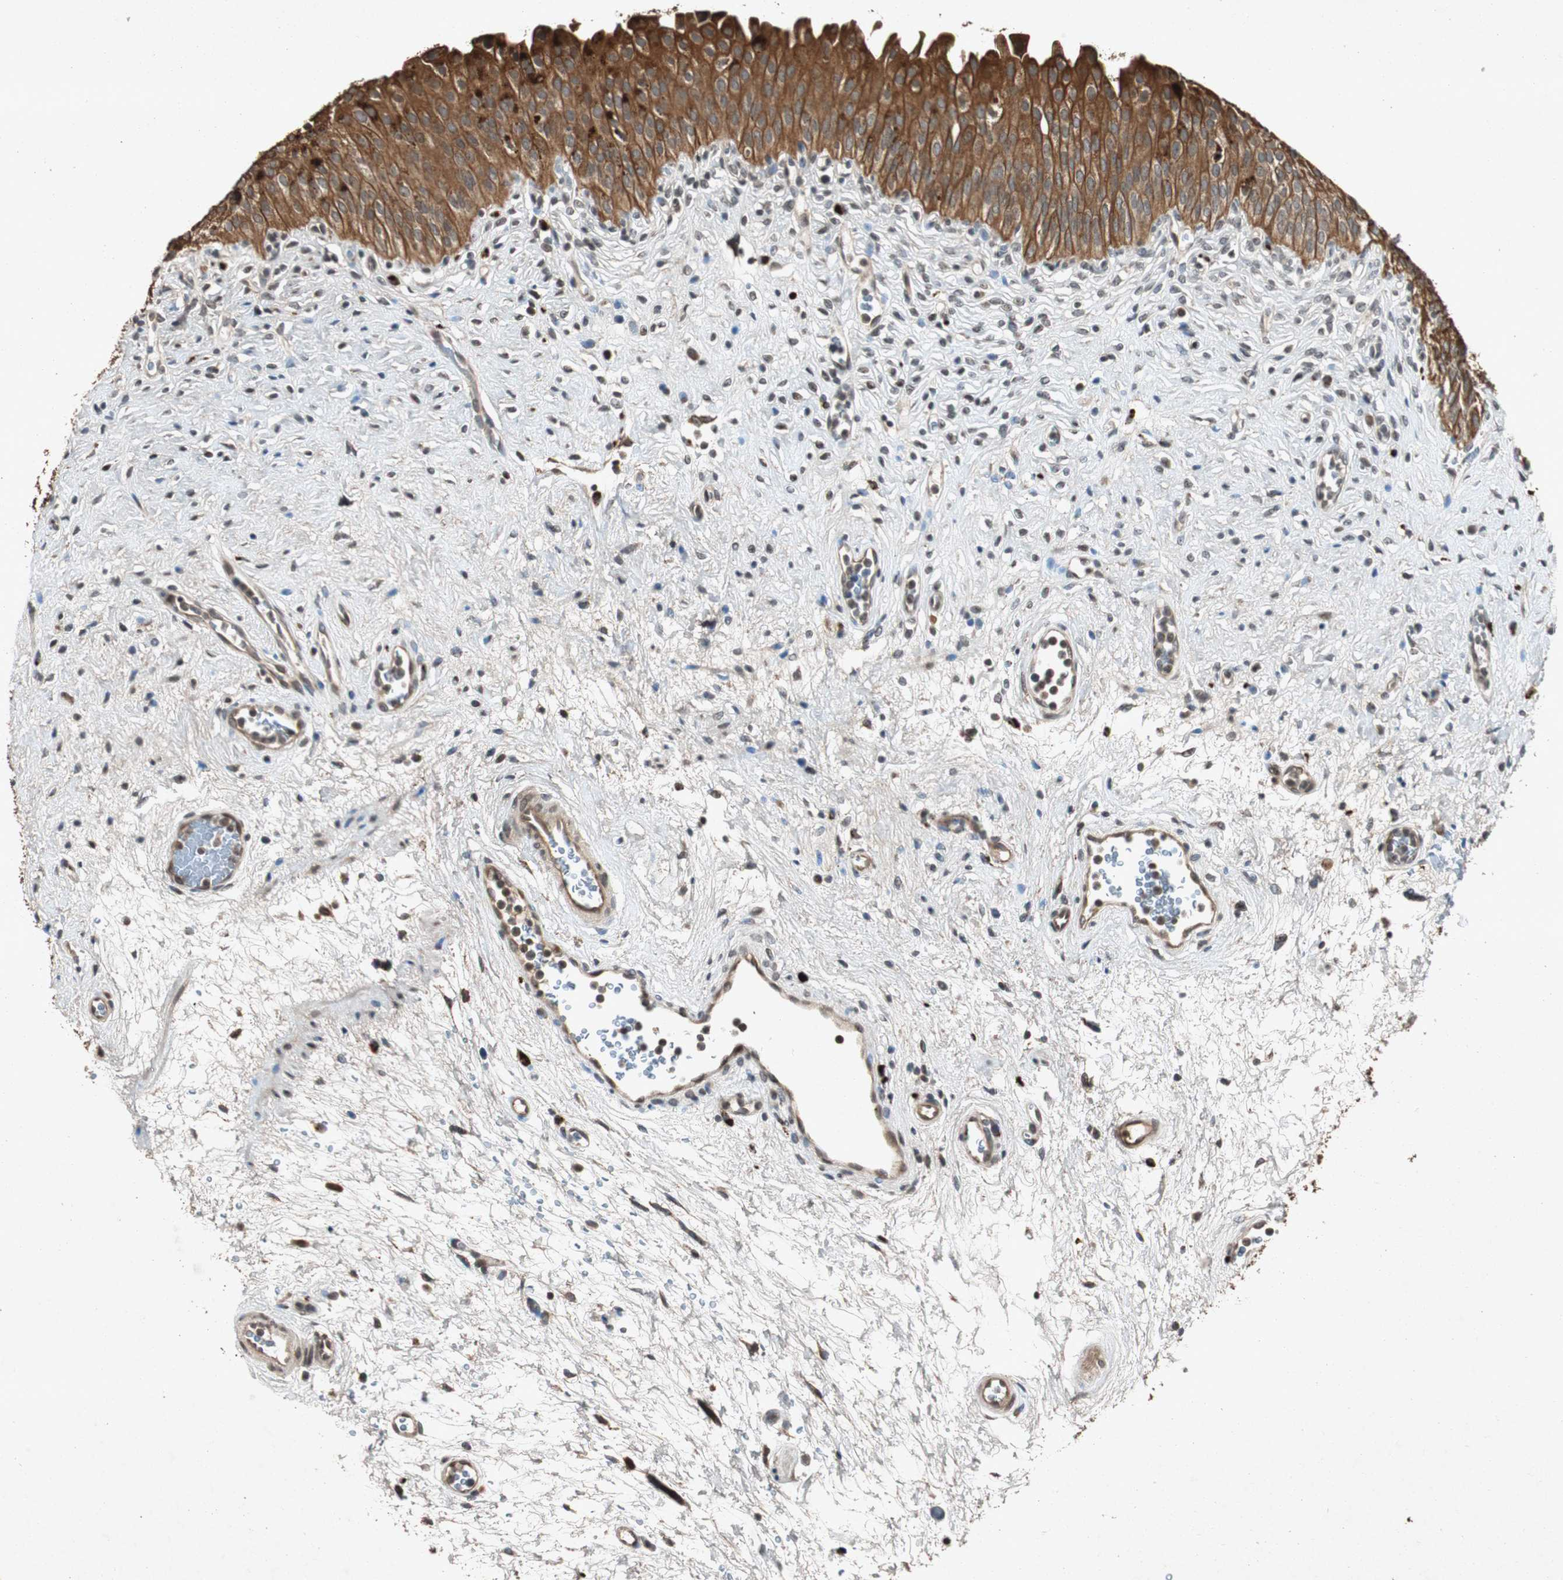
{"staining": {"intensity": "strong", "quantity": ">75%", "location": "cytoplasmic/membranous"}, "tissue": "urinary bladder", "cell_type": "Urothelial cells", "image_type": "normal", "snomed": [{"axis": "morphology", "description": "Normal tissue, NOS"}, {"axis": "morphology", "description": "Urothelial carcinoma, High grade"}, {"axis": "topography", "description": "Urinary bladder"}], "caption": "Immunohistochemical staining of benign human urinary bladder exhibits high levels of strong cytoplasmic/membranous positivity in approximately >75% of urothelial cells. Nuclei are stained in blue.", "gene": "SLIT2", "patient": {"sex": "male", "age": 46}}